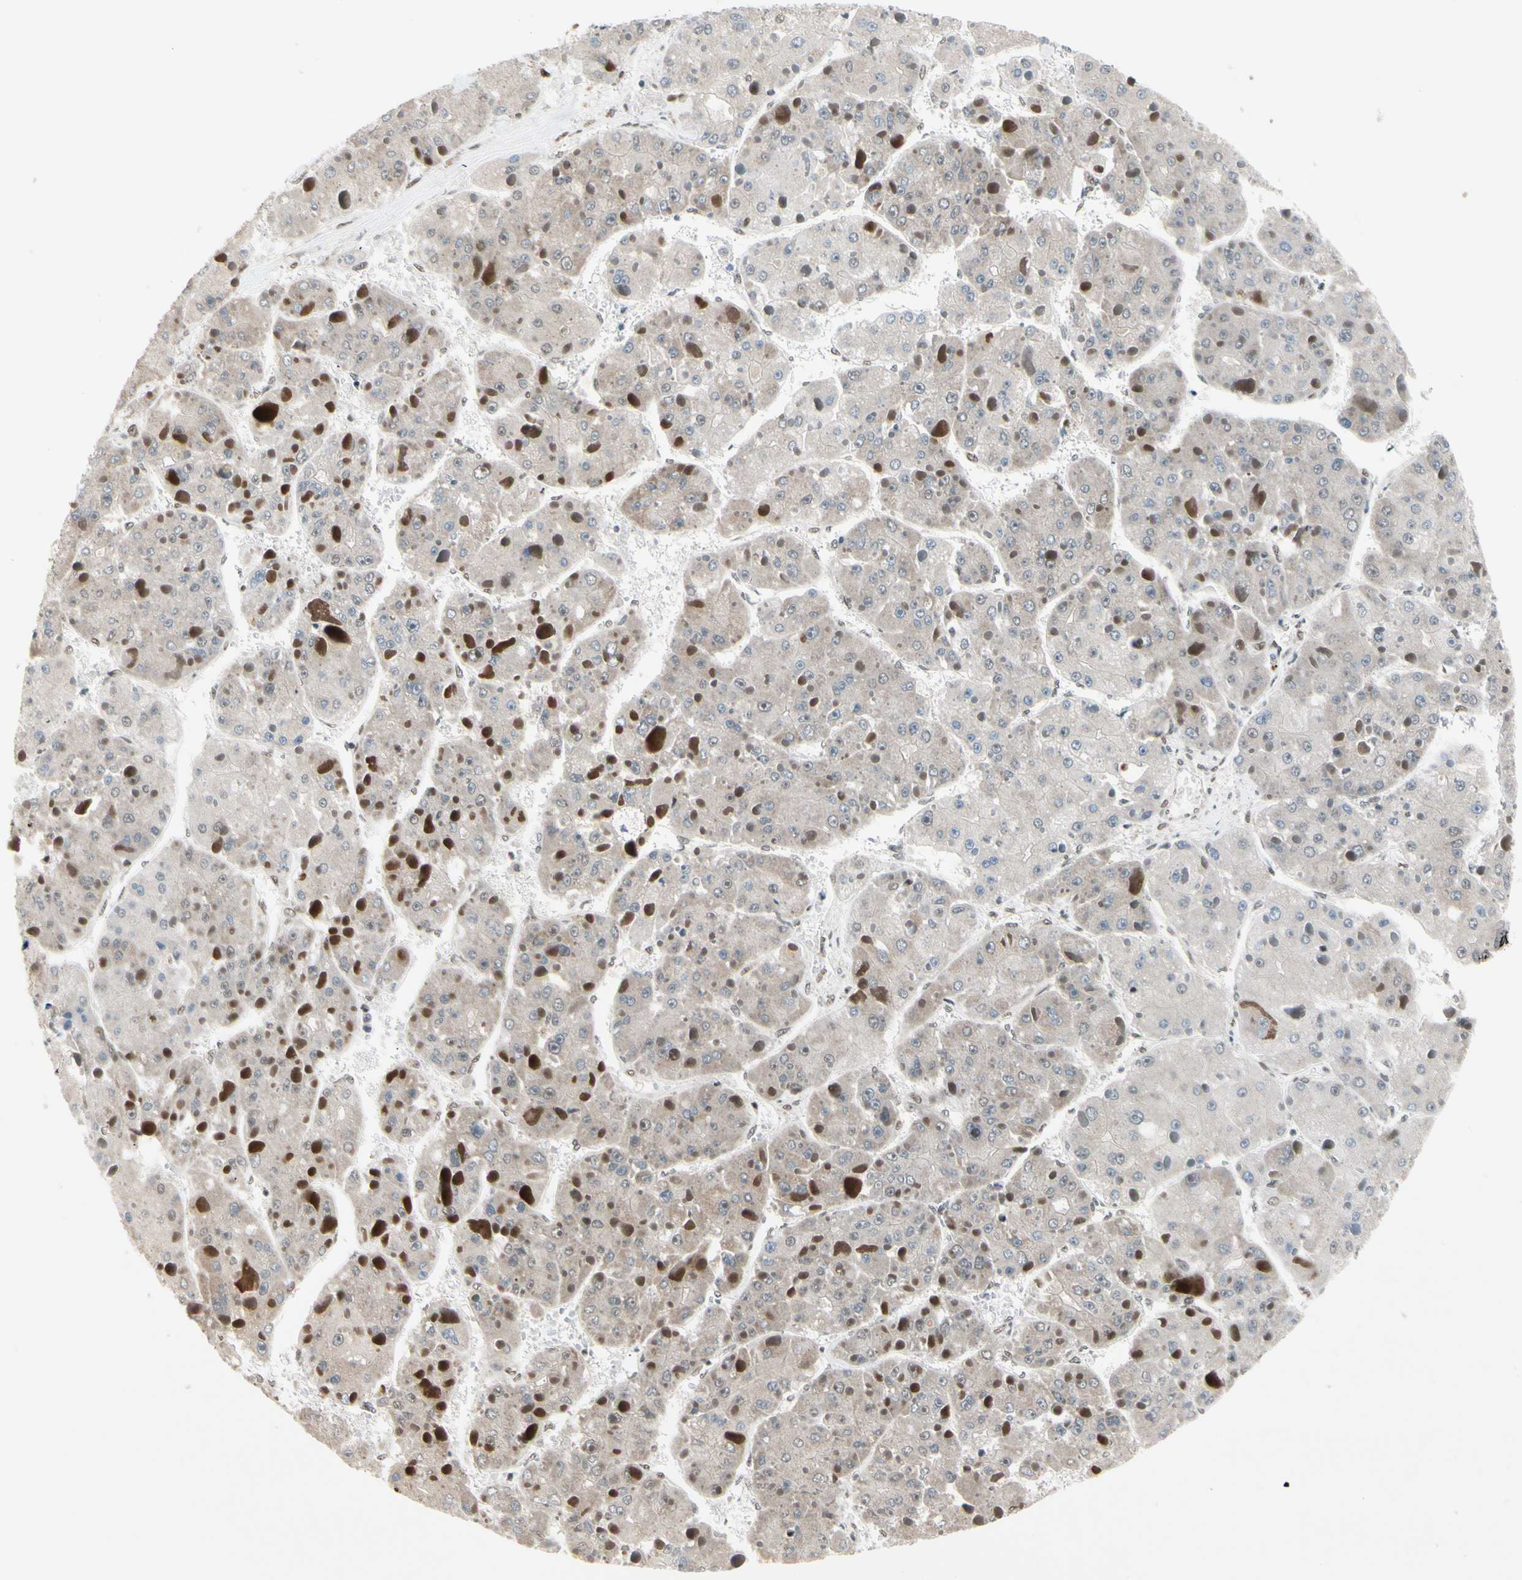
{"staining": {"intensity": "moderate", "quantity": "25%-75%", "location": "cytoplasmic/membranous,nuclear"}, "tissue": "liver cancer", "cell_type": "Tumor cells", "image_type": "cancer", "snomed": [{"axis": "morphology", "description": "Carcinoma, Hepatocellular, NOS"}, {"axis": "topography", "description": "Liver"}], "caption": "Immunohistochemistry photomicrograph of human hepatocellular carcinoma (liver) stained for a protein (brown), which displays medium levels of moderate cytoplasmic/membranous and nuclear positivity in approximately 25%-75% of tumor cells.", "gene": "CHAMP1", "patient": {"sex": "female", "age": 73}}